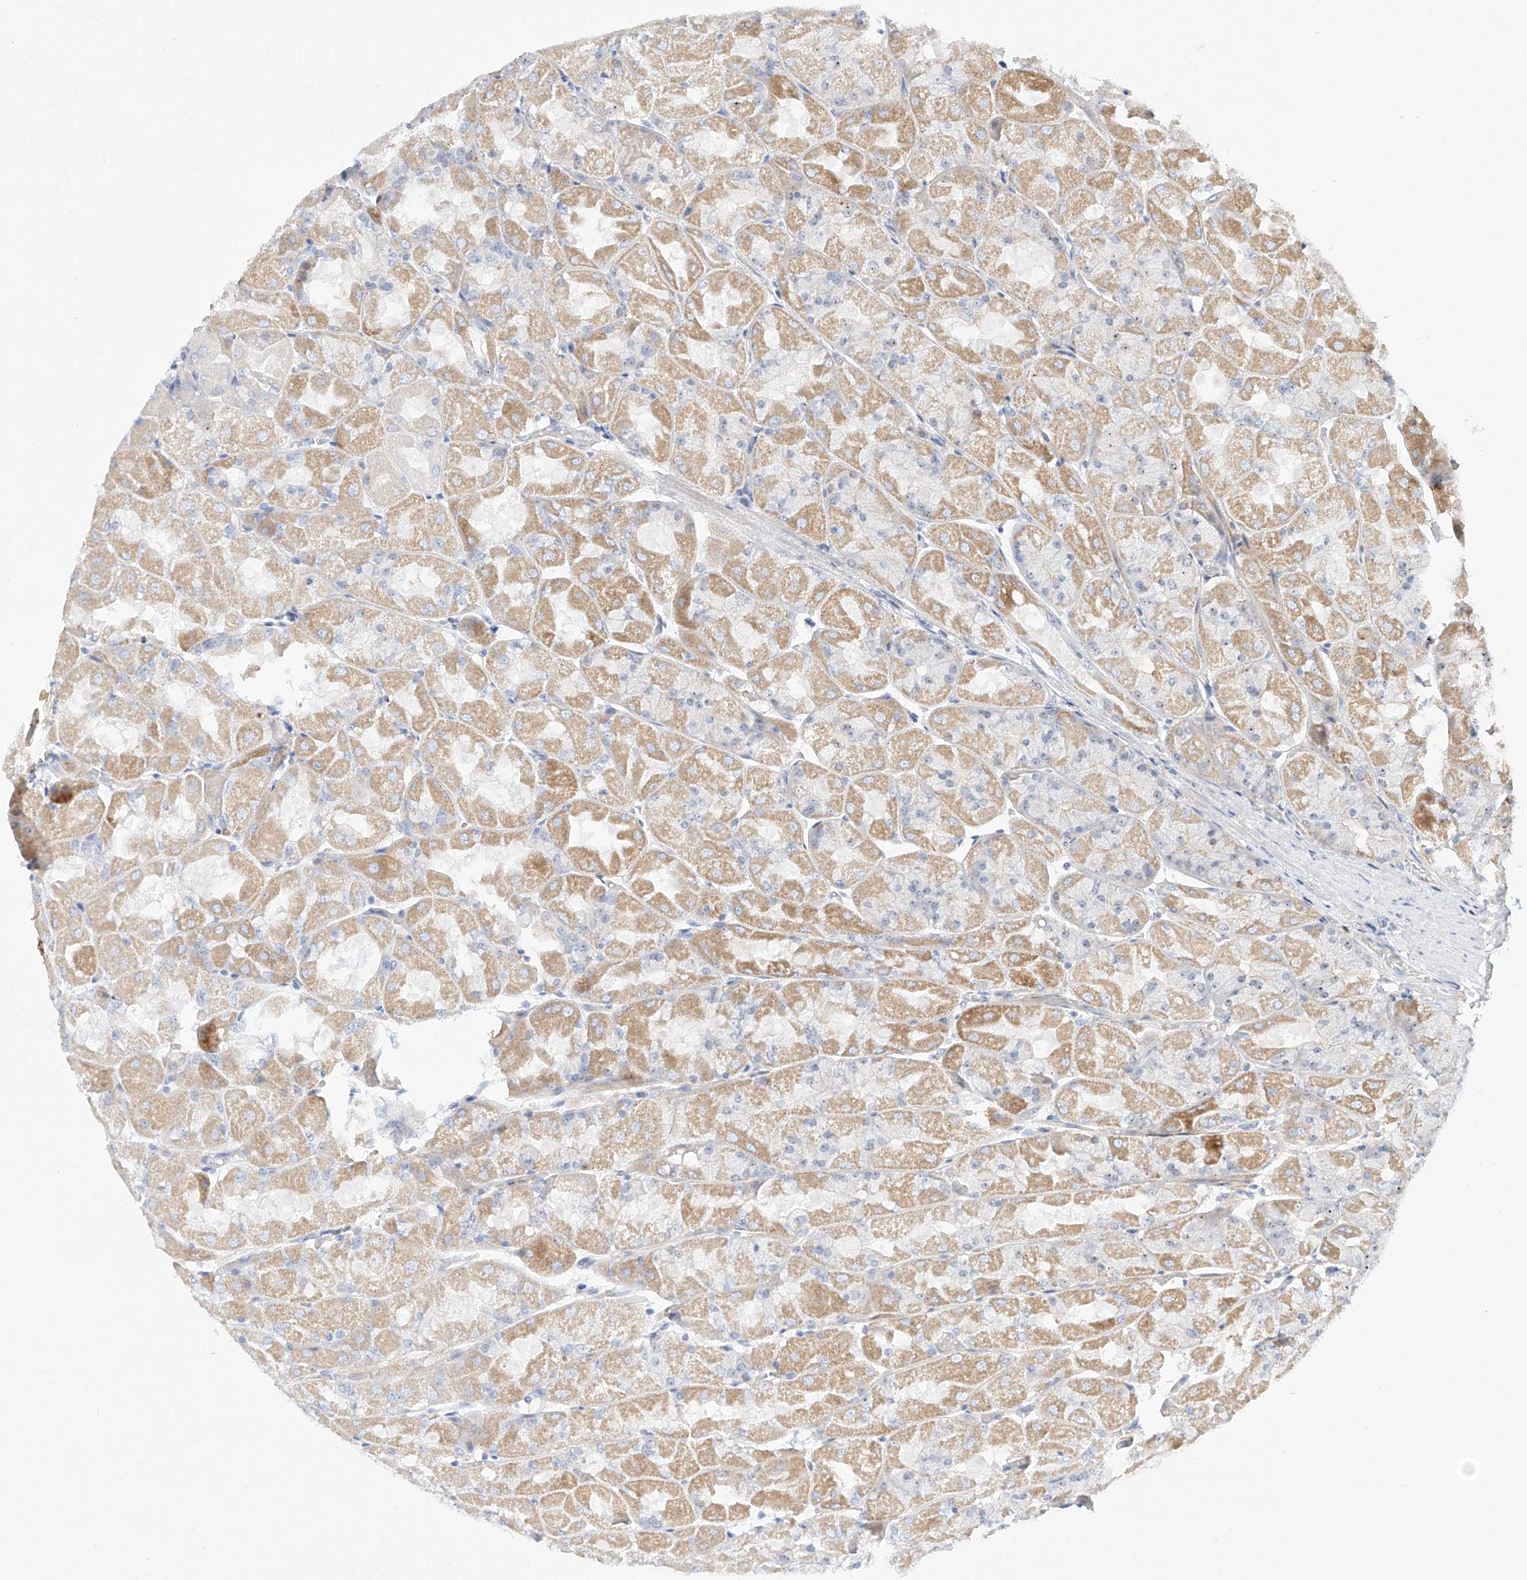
{"staining": {"intensity": "moderate", "quantity": "25%-75%", "location": "cytoplasmic/membranous"}, "tissue": "stomach", "cell_type": "Glandular cells", "image_type": "normal", "snomed": [{"axis": "morphology", "description": "Normal tissue, NOS"}, {"axis": "topography", "description": "Stomach"}], "caption": "About 25%-75% of glandular cells in unremarkable human stomach exhibit moderate cytoplasmic/membranous protein expression as visualized by brown immunohistochemical staining.", "gene": "SNU13", "patient": {"sex": "female", "age": 61}}